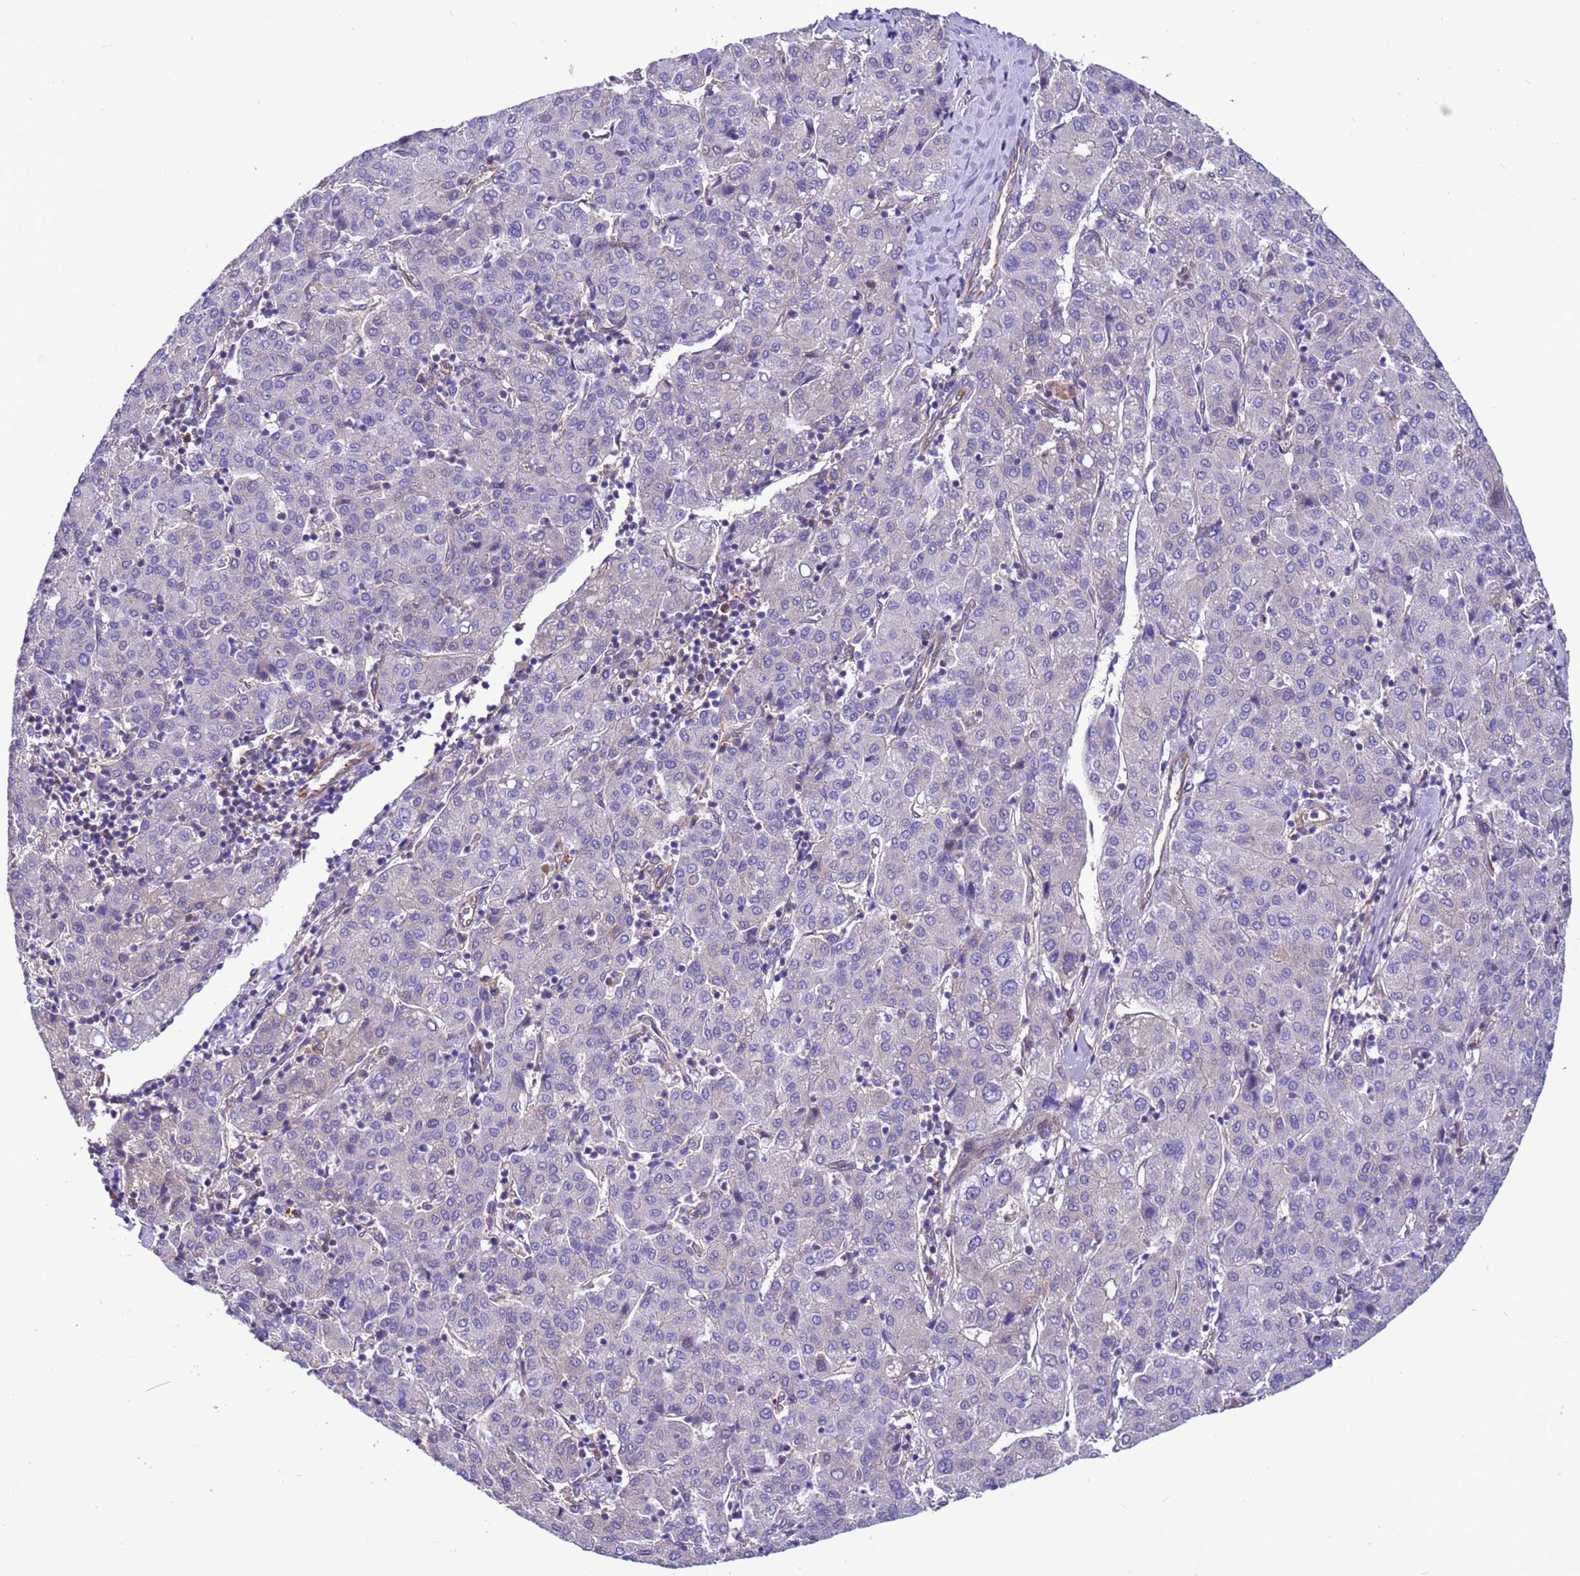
{"staining": {"intensity": "negative", "quantity": "none", "location": "none"}, "tissue": "liver cancer", "cell_type": "Tumor cells", "image_type": "cancer", "snomed": [{"axis": "morphology", "description": "Carcinoma, Hepatocellular, NOS"}, {"axis": "topography", "description": "Liver"}], "caption": "Immunohistochemical staining of liver hepatocellular carcinoma shows no significant staining in tumor cells.", "gene": "RABEP2", "patient": {"sex": "male", "age": 65}}